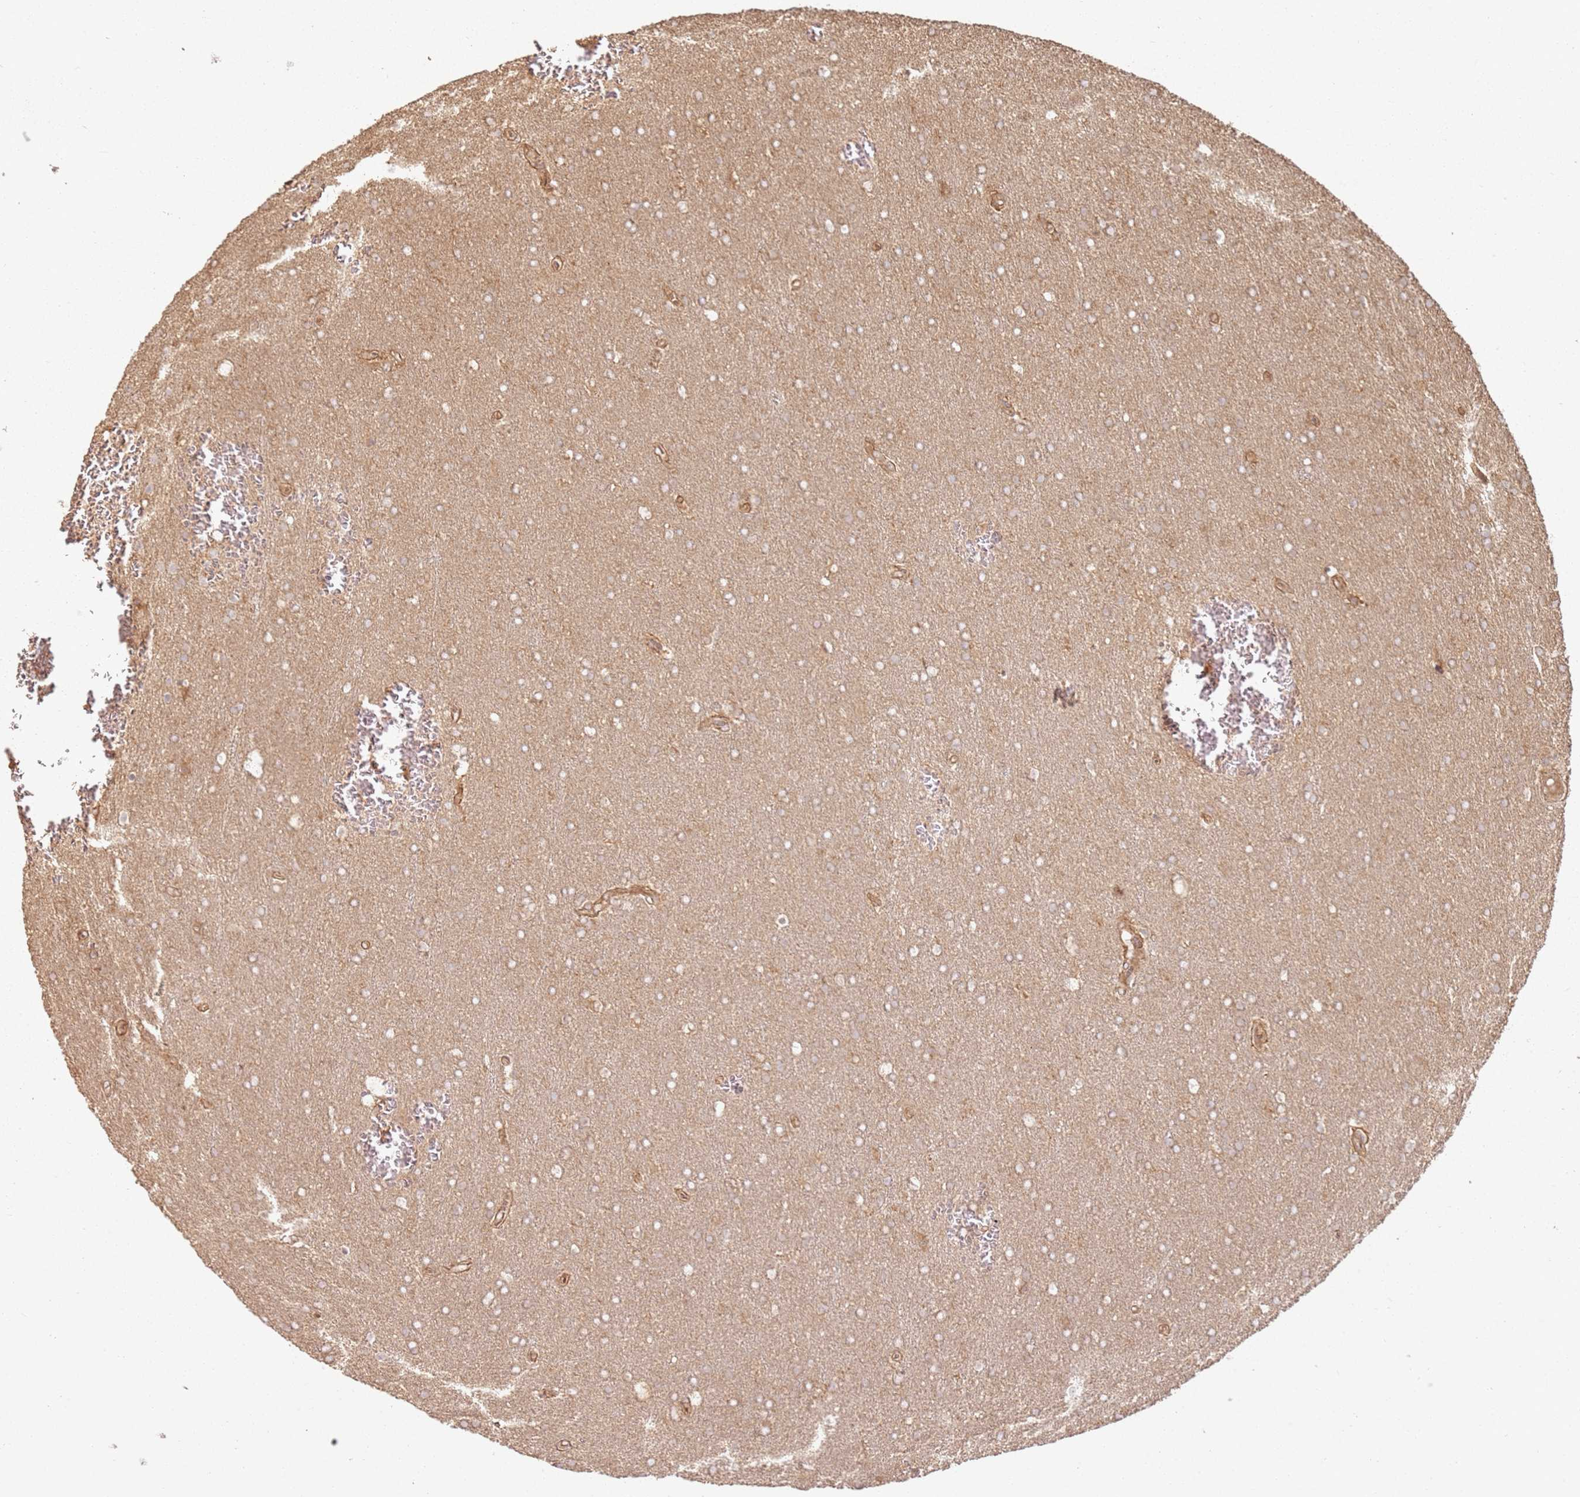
{"staining": {"intensity": "weak", "quantity": "25%-75%", "location": "cytoplasmic/membranous"}, "tissue": "glioma", "cell_type": "Tumor cells", "image_type": "cancer", "snomed": [{"axis": "morphology", "description": "Glioma, malignant, Low grade"}, {"axis": "topography", "description": "Brain"}], "caption": "Immunohistochemical staining of glioma demonstrates low levels of weak cytoplasmic/membranous protein expression in about 25%-75% of tumor cells.", "gene": "ZNF776", "patient": {"sex": "female", "age": 32}}